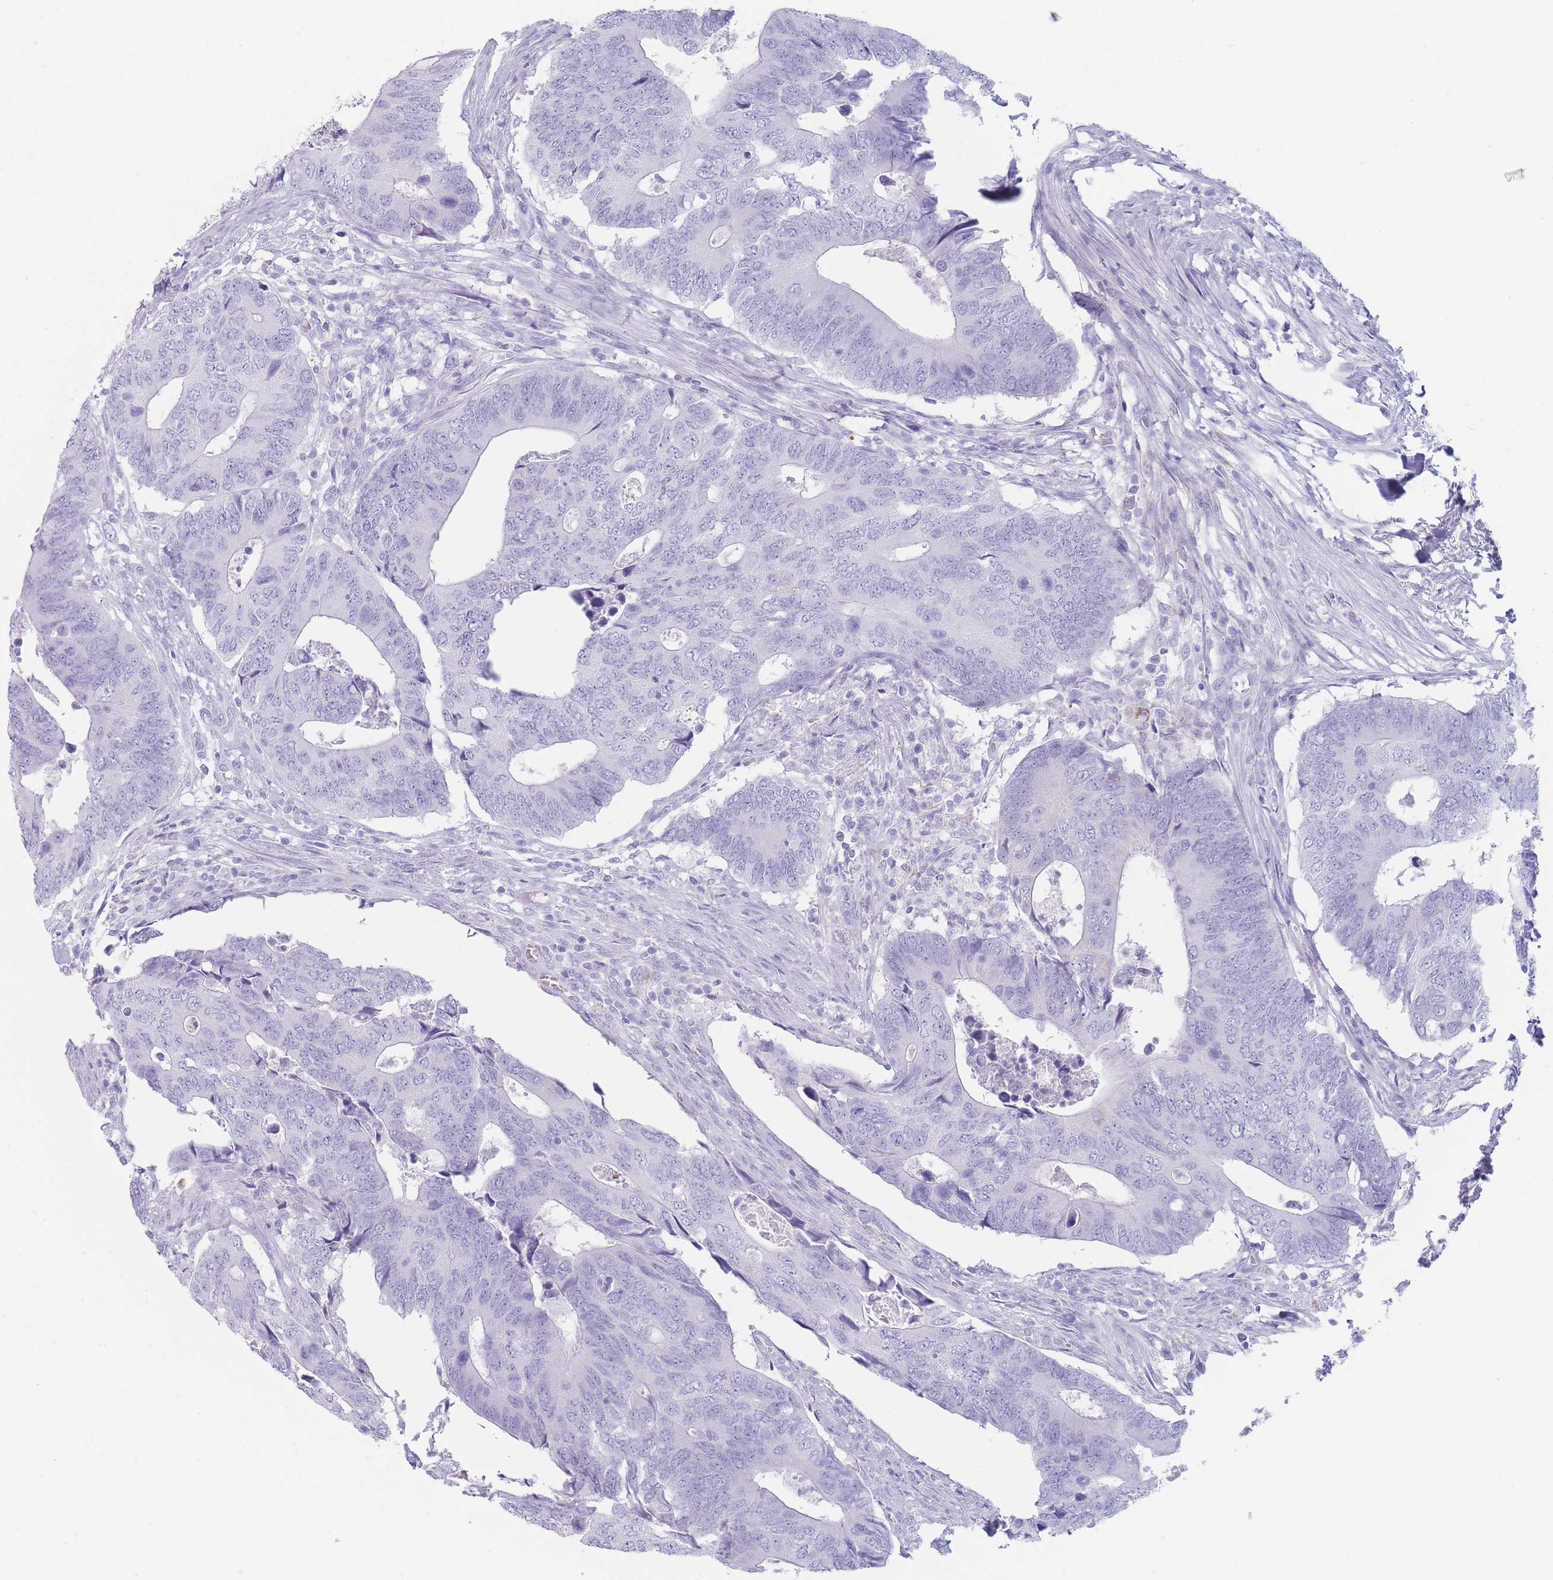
{"staining": {"intensity": "negative", "quantity": "none", "location": "none"}, "tissue": "colorectal cancer", "cell_type": "Tumor cells", "image_type": "cancer", "snomed": [{"axis": "morphology", "description": "Adenocarcinoma, NOS"}, {"axis": "topography", "description": "Colon"}], "caption": "Immunohistochemical staining of colorectal cancer (adenocarcinoma) exhibits no significant positivity in tumor cells.", "gene": "GPR12", "patient": {"sex": "male", "age": 87}}